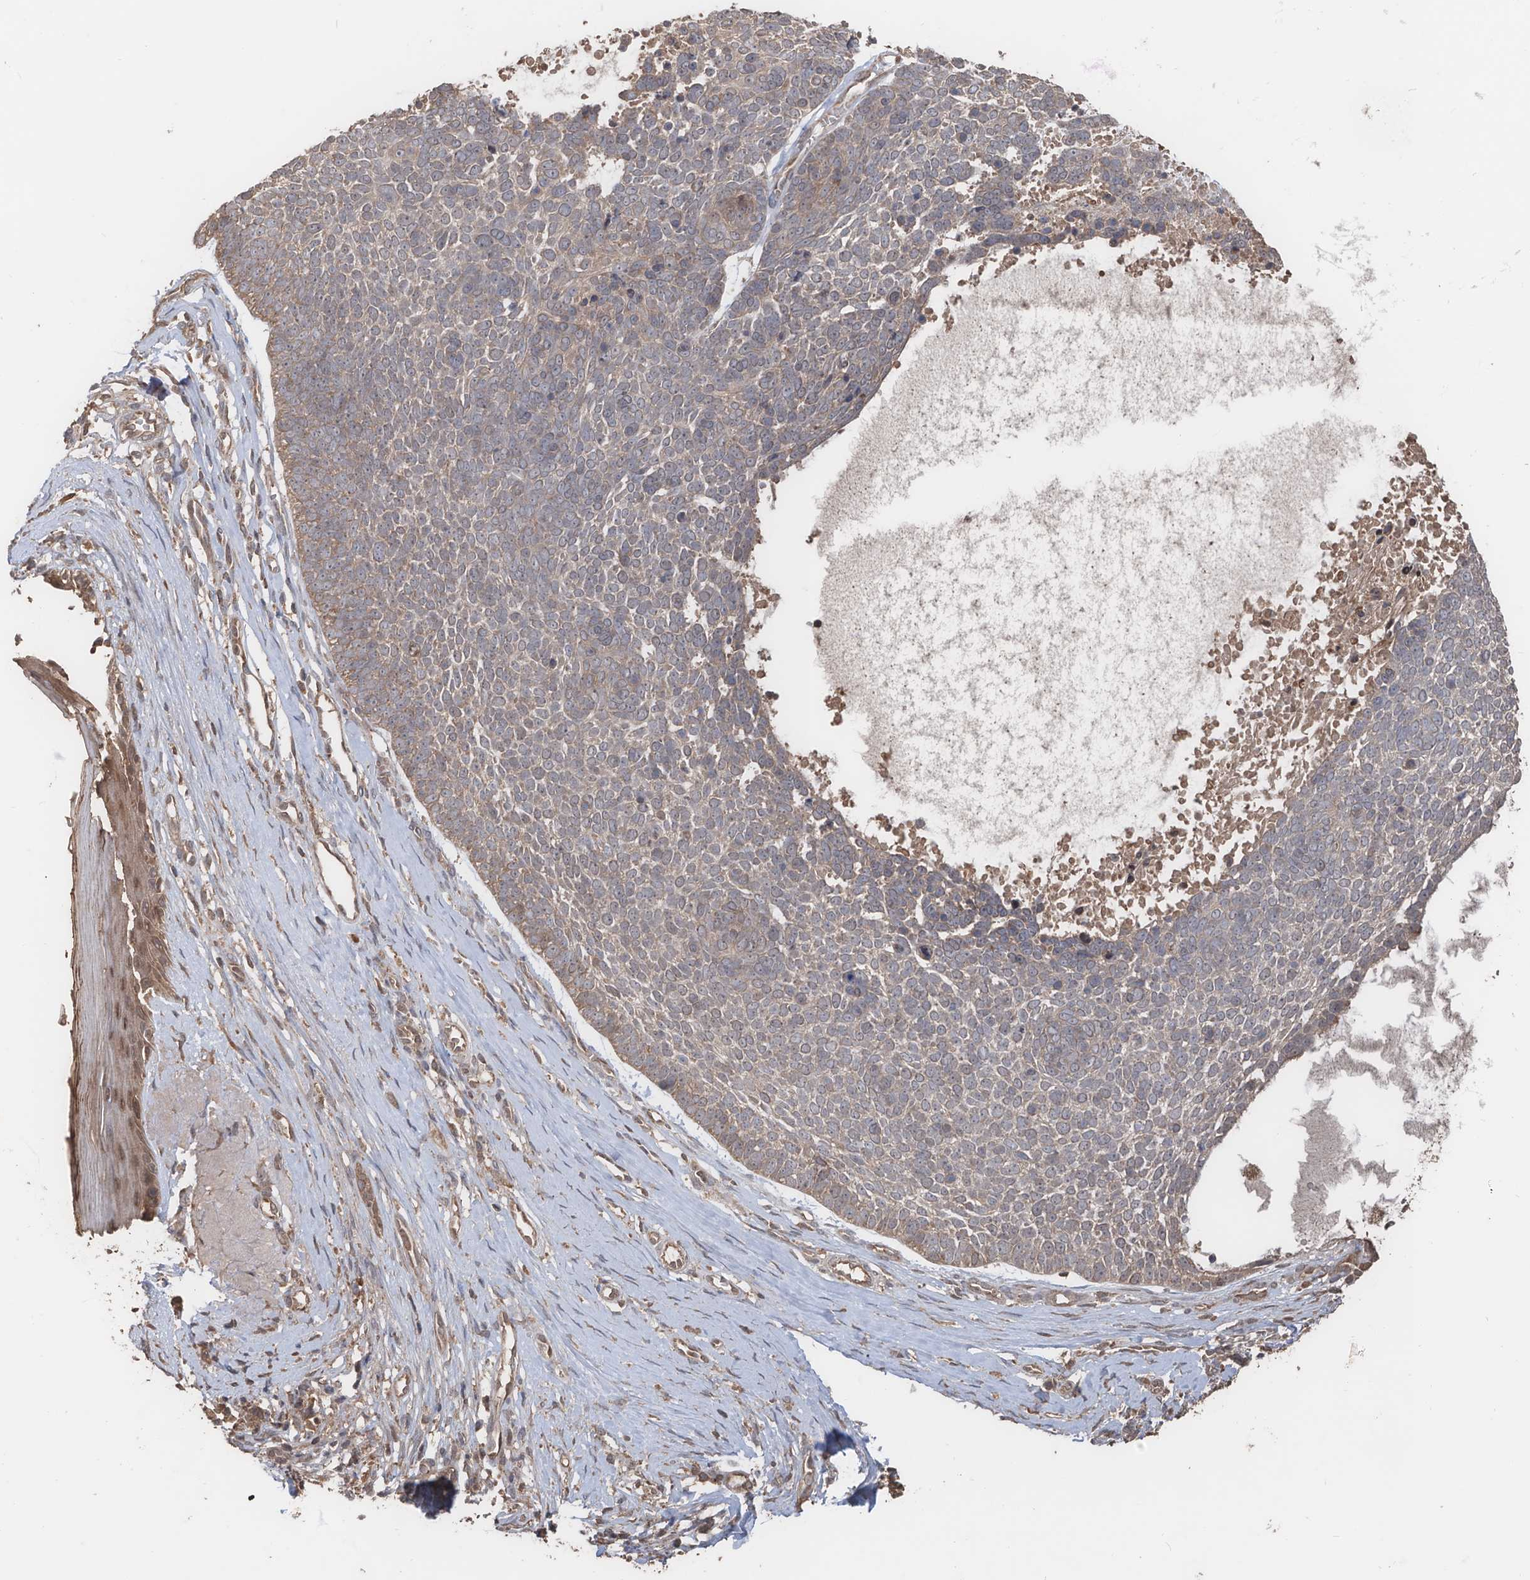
{"staining": {"intensity": "weak", "quantity": "25%-75%", "location": "cytoplasmic/membranous"}, "tissue": "skin cancer", "cell_type": "Tumor cells", "image_type": "cancer", "snomed": [{"axis": "morphology", "description": "Basal cell carcinoma"}, {"axis": "topography", "description": "Skin"}], "caption": "This photomicrograph exhibits immunohistochemistry (IHC) staining of human skin cancer (basal cell carcinoma), with low weak cytoplasmic/membranous positivity in about 25%-75% of tumor cells.", "gene": "FAM135A", "patient": {"sex": "female", "age": 81}}